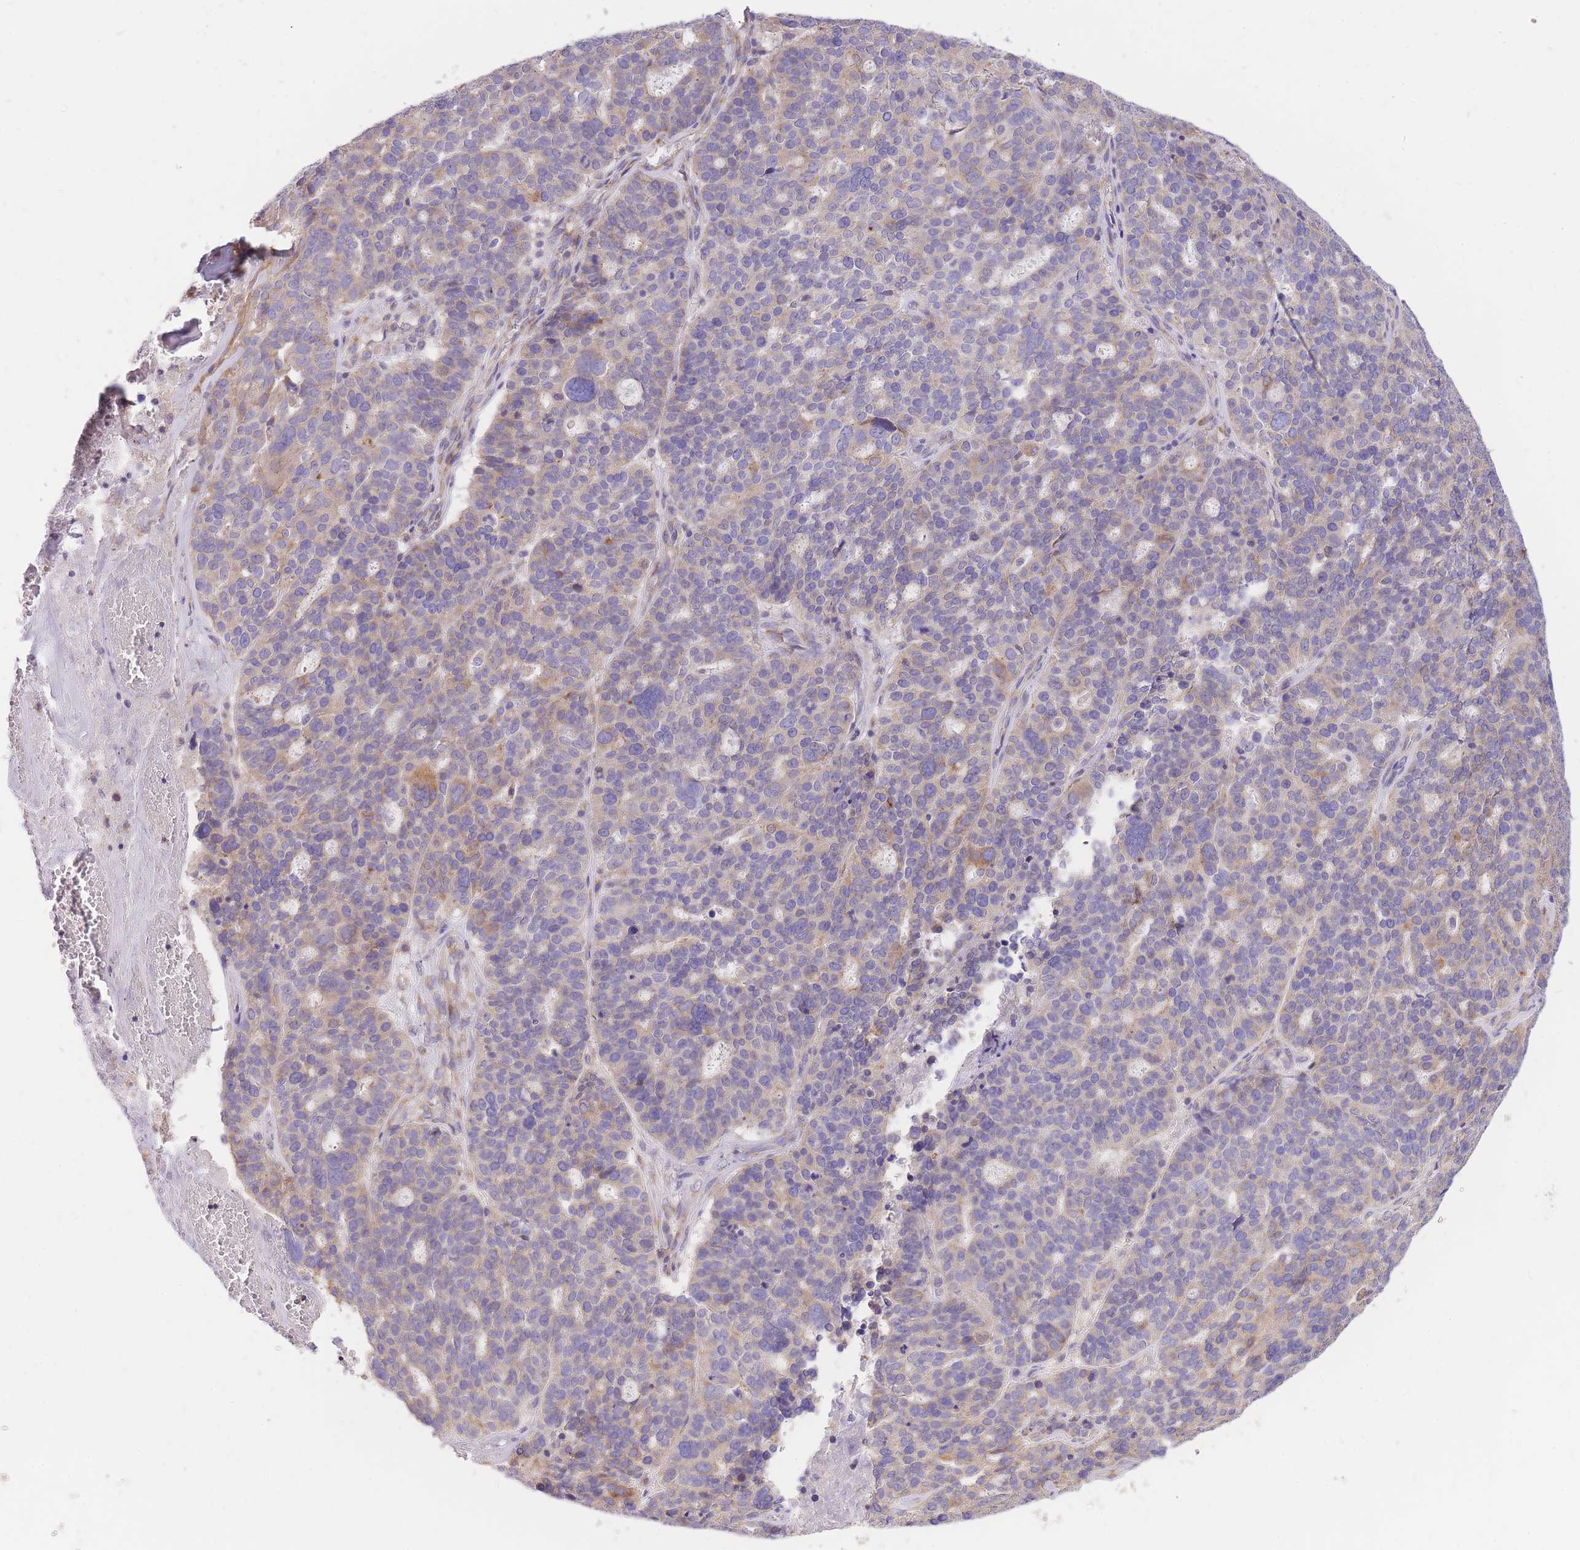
{"staining": {"intensity": "moderate", "quantity": "<25%", "location": "cytoplasmic/membranous"}, "tissue": "ovarian cancer", "cell_type": "Tumor cells", "image_type": "cancer", "snomed": [{"axis": "morphology", "description": "Cystadenocarcinoma, serous, NOS"}, {"axis": "topography", "description": "Ovary"}], "caption": "Ovarian cancer stained with DAB IHC shows low levels of moderate cytoplasmic/membranous staining in approximately <25% of tumor cells. (Brightfield microscopy of DAB IHC at high magnification).", "gene": "GBP7", "patient": {"sex": "female", "age": 59}}